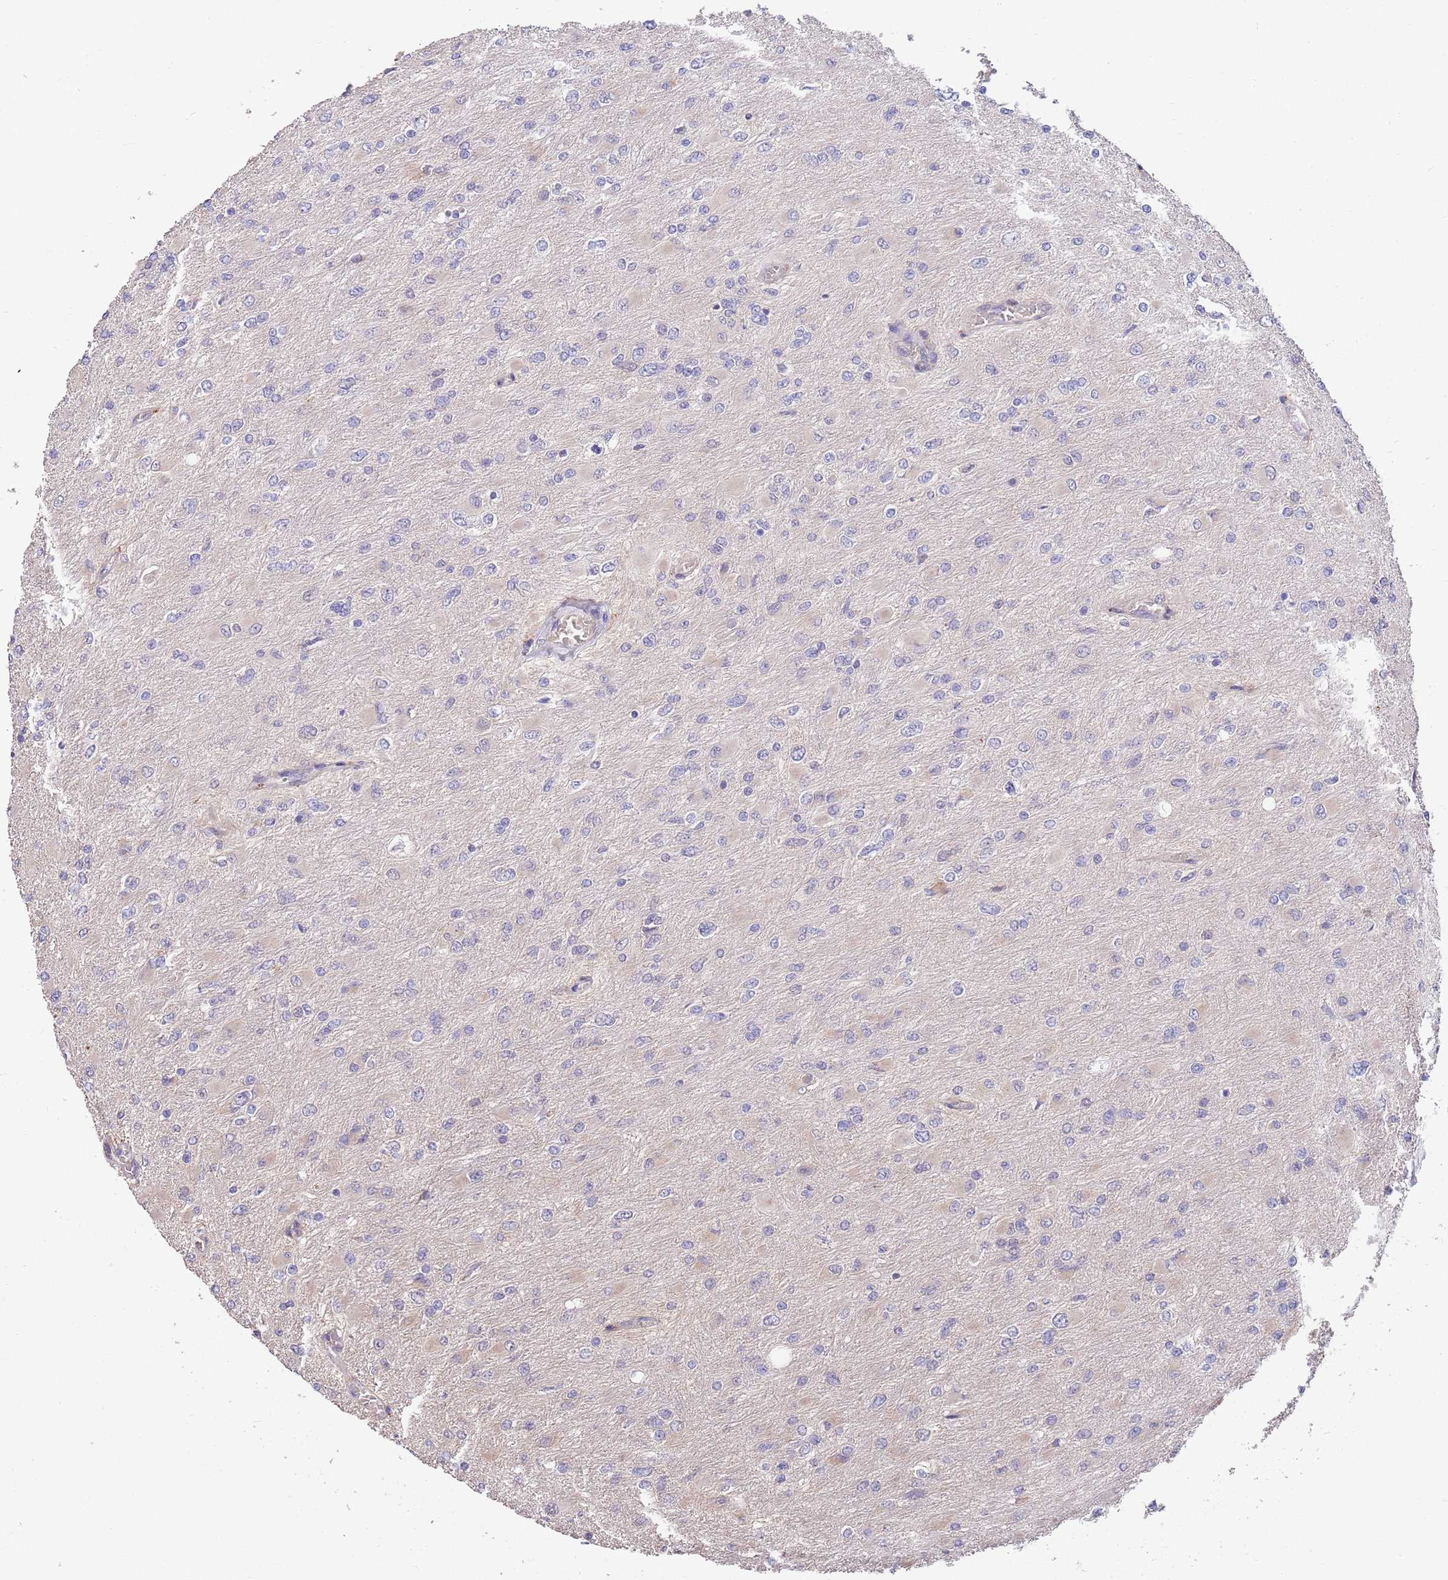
{"staining": {"intensity": "negative", "quantity": "none", "location": "none"}, "tissue": "glioma", "cell_type": "Tumor cells", "image_type": "cancer", "snomed": [{"axis": "morphology", "description": "Glioma, malignant, High grade"}, {"axis": "topography", "description": "Cerebral cortex"}], "caption": "Tumor cells are negative for protein expression in human glioma. The staining was performed using DAB to visualize the protein expression in brown, while the nuclei were stained in blue with hematoxylin (Magnification: 20x).", "gene": "MARVELD2", "patient": {"sex": "female", "age": 36}}